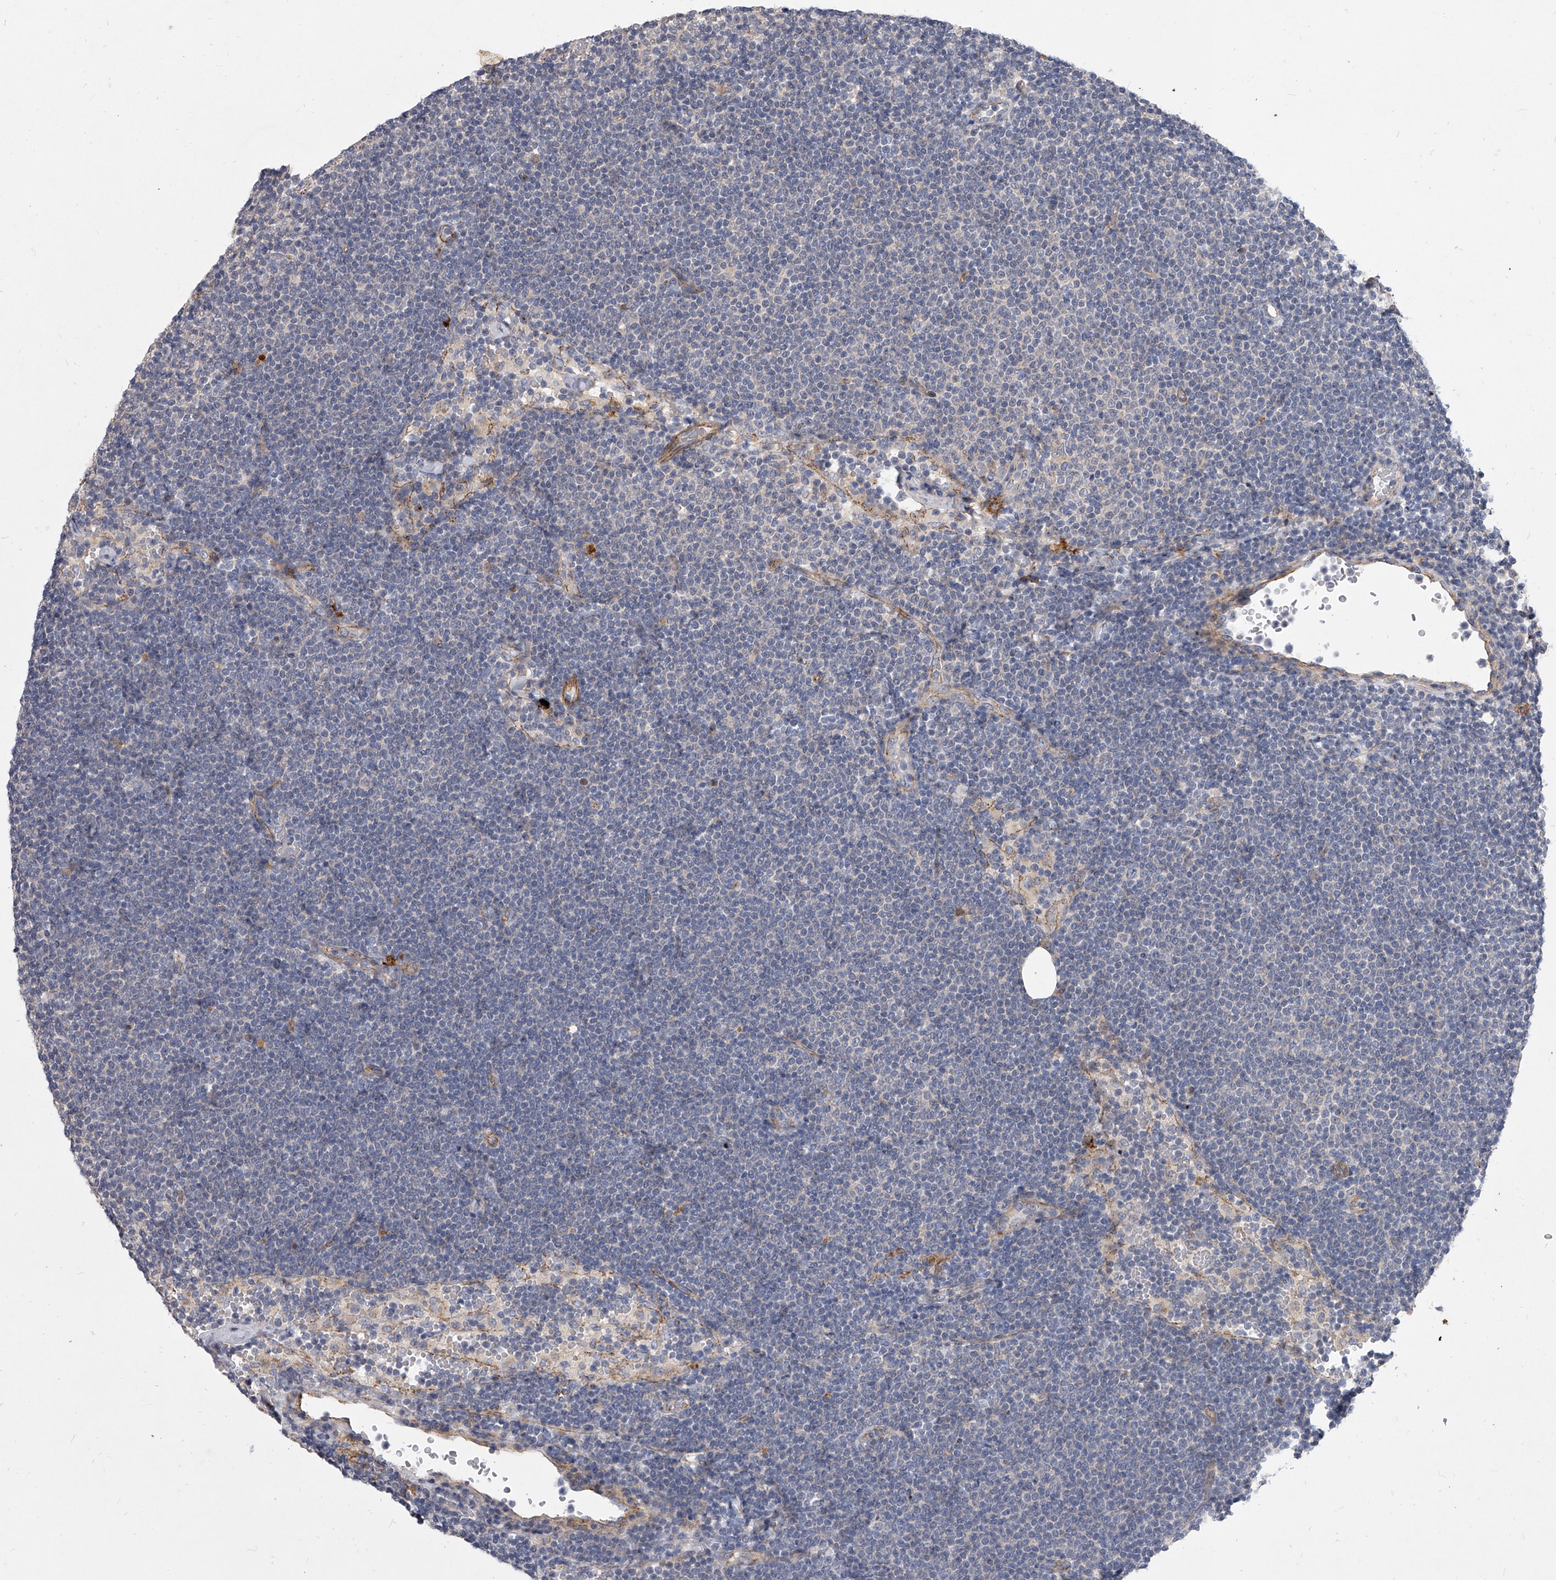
{"staining": {"intensity": "negative", "quantity": "none", "location": "none"}, "tissue": "lymphoma", "cell_type": "Tumor cells", "image_type": "cancer", "snomed": [{"axis": "morphology", "description": "Malignant lymphoma, non-Hodgkin's type, Low grade"}, {"axis": "topography", "description": "Lymph node"}], "caption": "The histopathology image shows no significant staining in tumor cells of malignant lymphoma, non-Hodgkin's type (low-grade).", "gene": "MINDY4", "patient": {"sex": "female", "age": 53}}